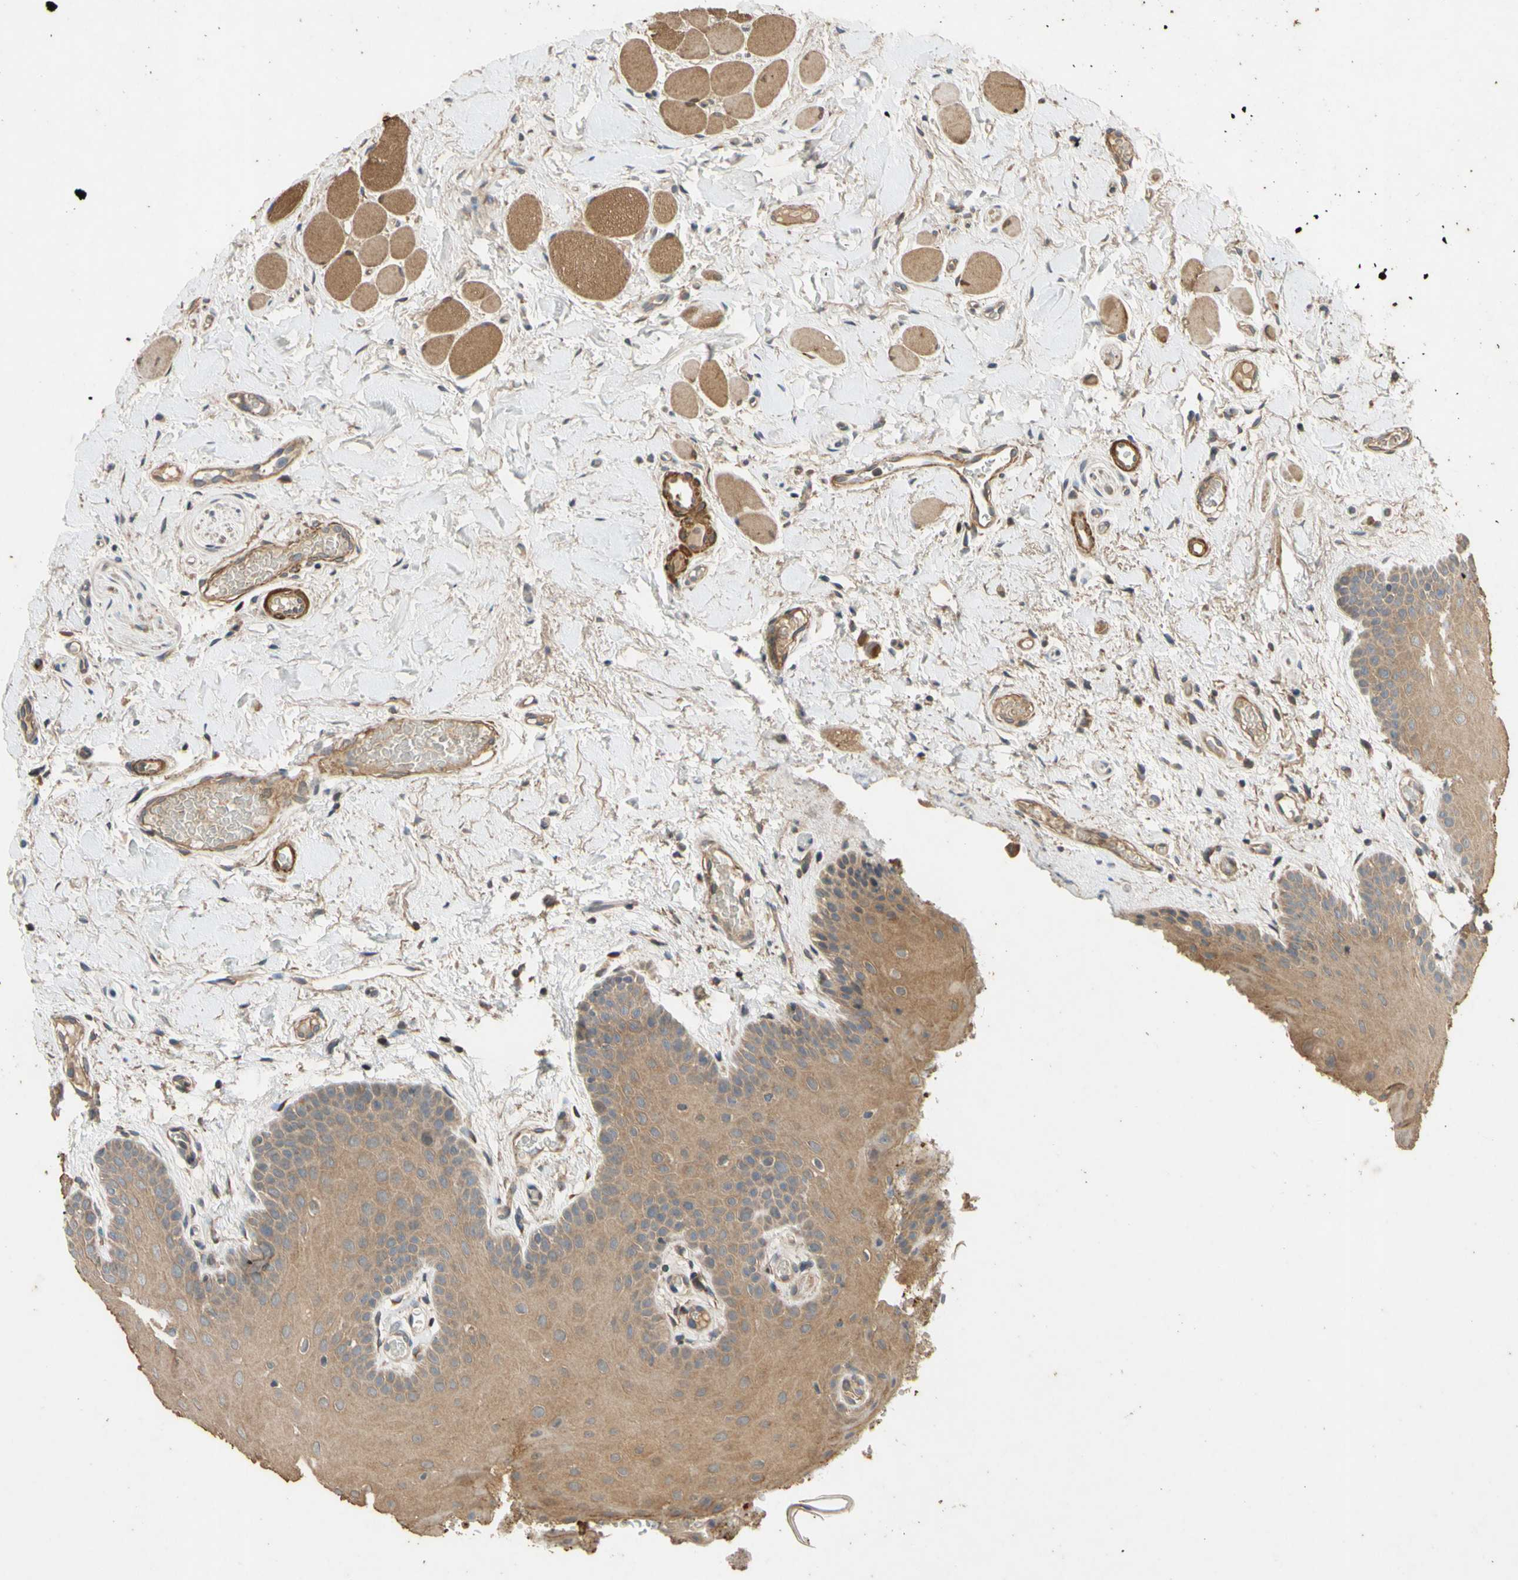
{"staining": {"intensity": "moderate", "quantity": "25%-75%", "location": "cytoplasmic/membranous"}, "tissue": "oral mucosa", "cell_type": "Squamous epithelial cells", "image_type": "normal", "snomed": [{"axis": "morphology", "description": "Normal tissue, NOS"}, {"axis": "topography", "description": "Oral tissue"}], "caption": "This image displays IHC staining of benign human oral mucosa, with medium moderate cytoplasmic/membranous expression in about 25%-75% of squamous epithelial cells.", "gene": "PARD6A", "patient": {"sex": "male", "age": 54}}